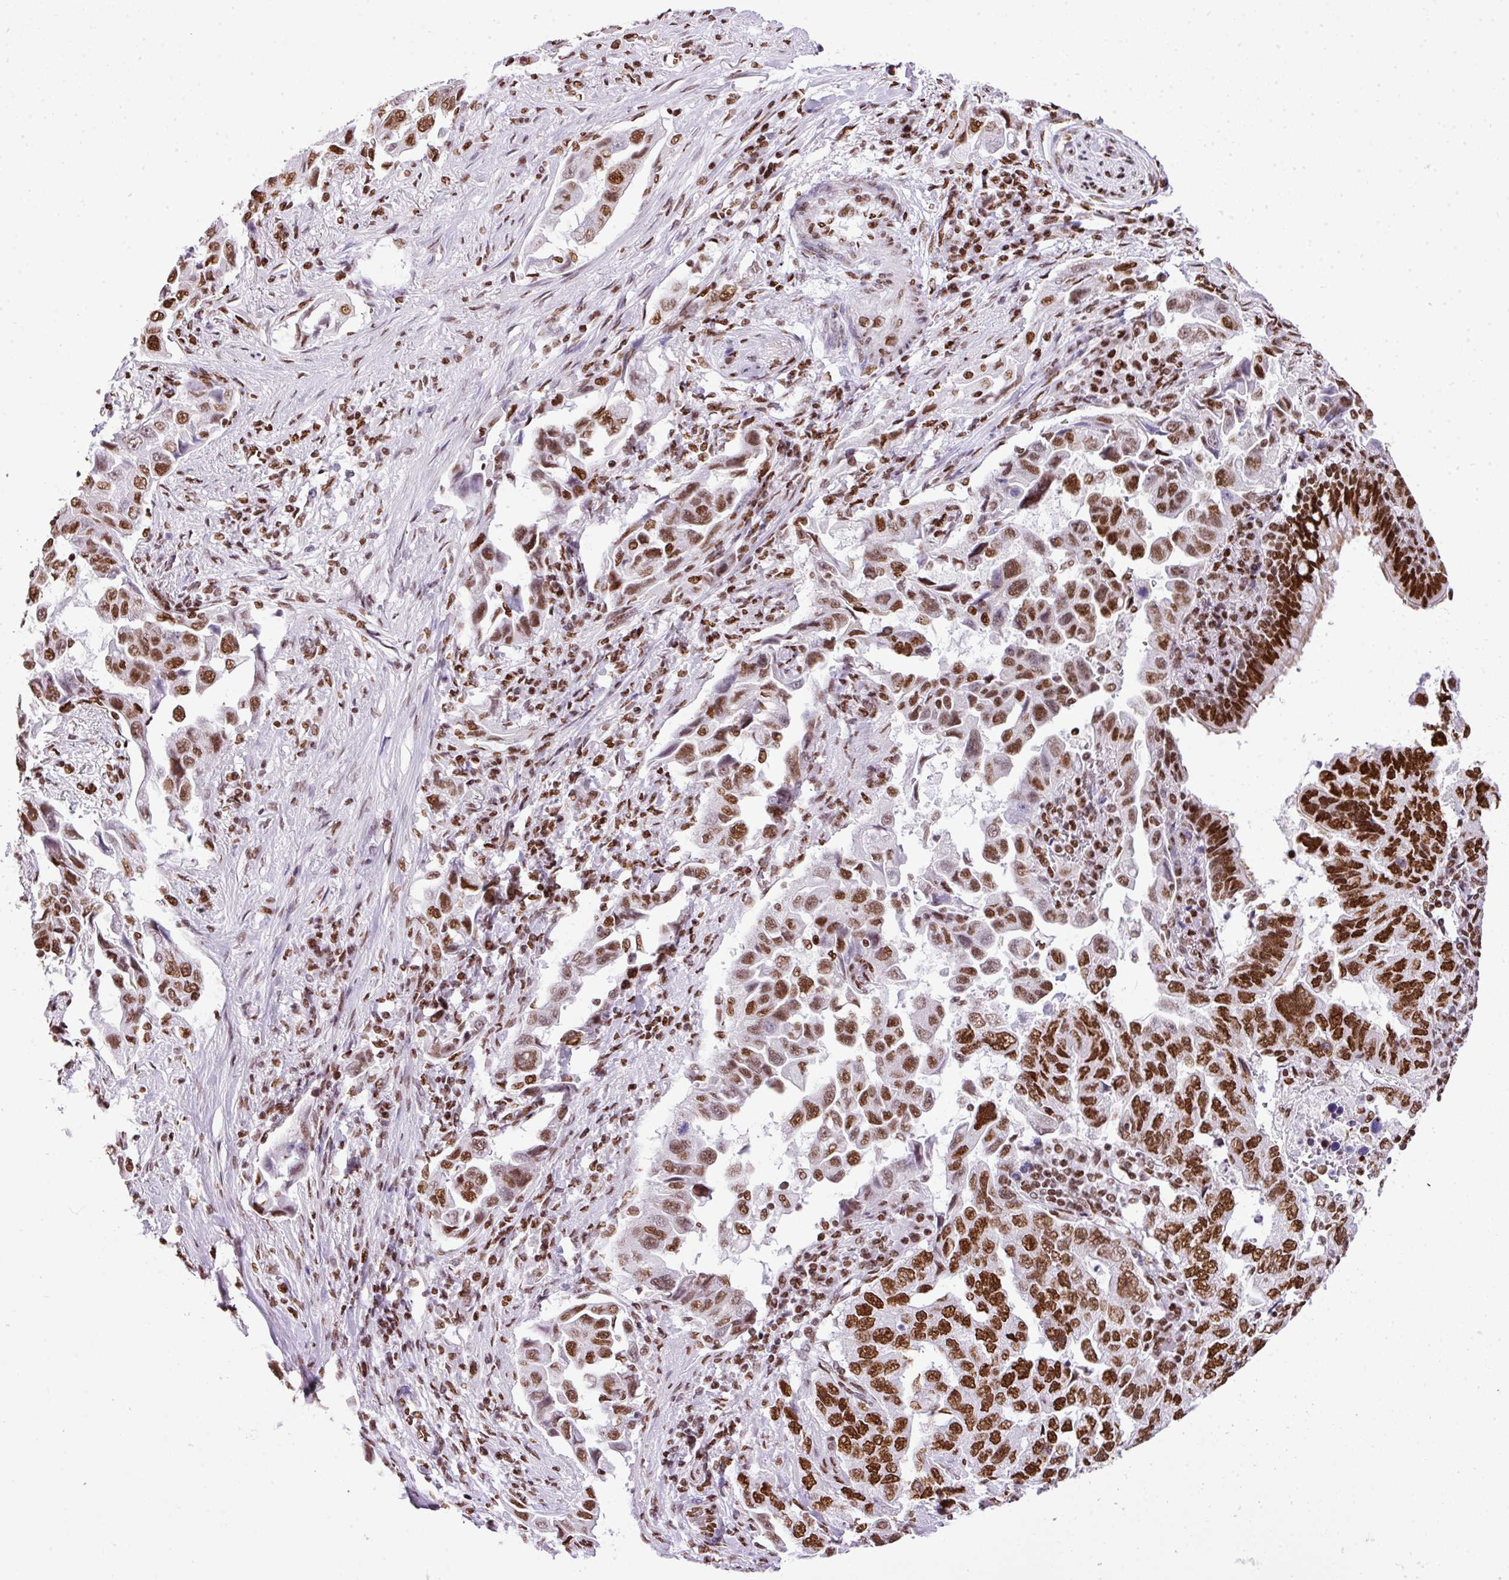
{"staining": {"intensity": "moderate", "quantity": ">75%", "location": "nuclear"}, "tissue": "lung cancer", "cell_type": "Tumor cells", "image_type": "cancer", "snomed": [{"axis": "morphology", "description": "Adenocarcinoma, NOS"}, {"axis": "topography", "description": "Lung"}], "caption": "Immunohistochemistry (IHC) histopathology image of neoplastic tissue: human lung cancer stained using IHC demonstrates medium levels of moderate protein expression localized specifically in the nuclear of tumor cells, appearing as a nuclear brown color.", "gene": "RARG", "patient": {"sex": "female", "age": 51}}